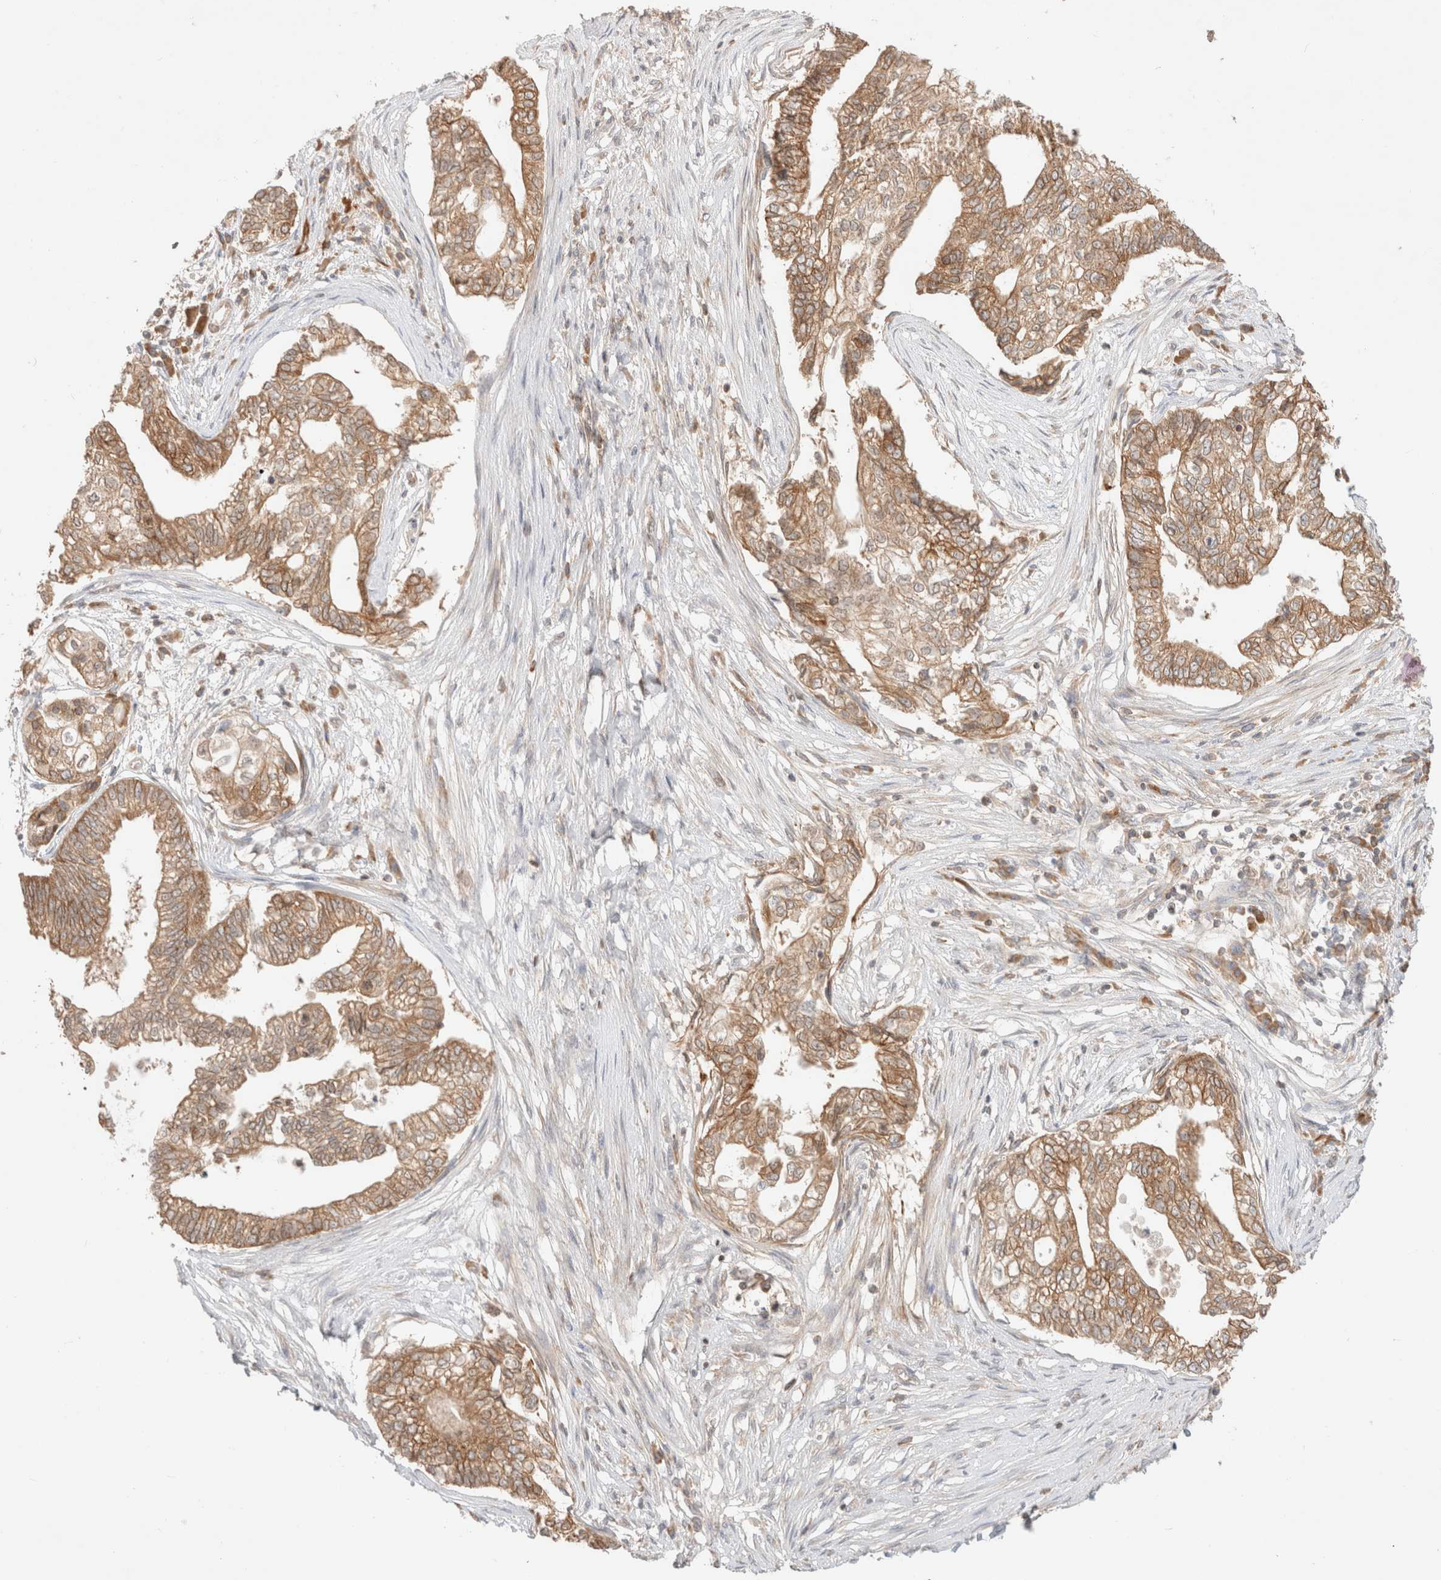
{"staining": {"intensity": "moderate", "quantity": ">75%", "location": "cytoplasmic/membranous"}, "tissue": "pancreatic cancer", "cell_type": "Tumor cells", "image_type": "cancer", "snomed": [{"axis": "morphology", "description": "Adenocarcinoma, NOS"}, {"axis": "topography", "description": "Pancreas"}], "caption": "DAB immunohistochemical staining of pancreatic cancer demonstrates moderate cytoplasmic/membranous protein expression in approximately >75% of tumor cells.", "gene": "MARK3", "patient": {"sex": "male", "age": 72}}